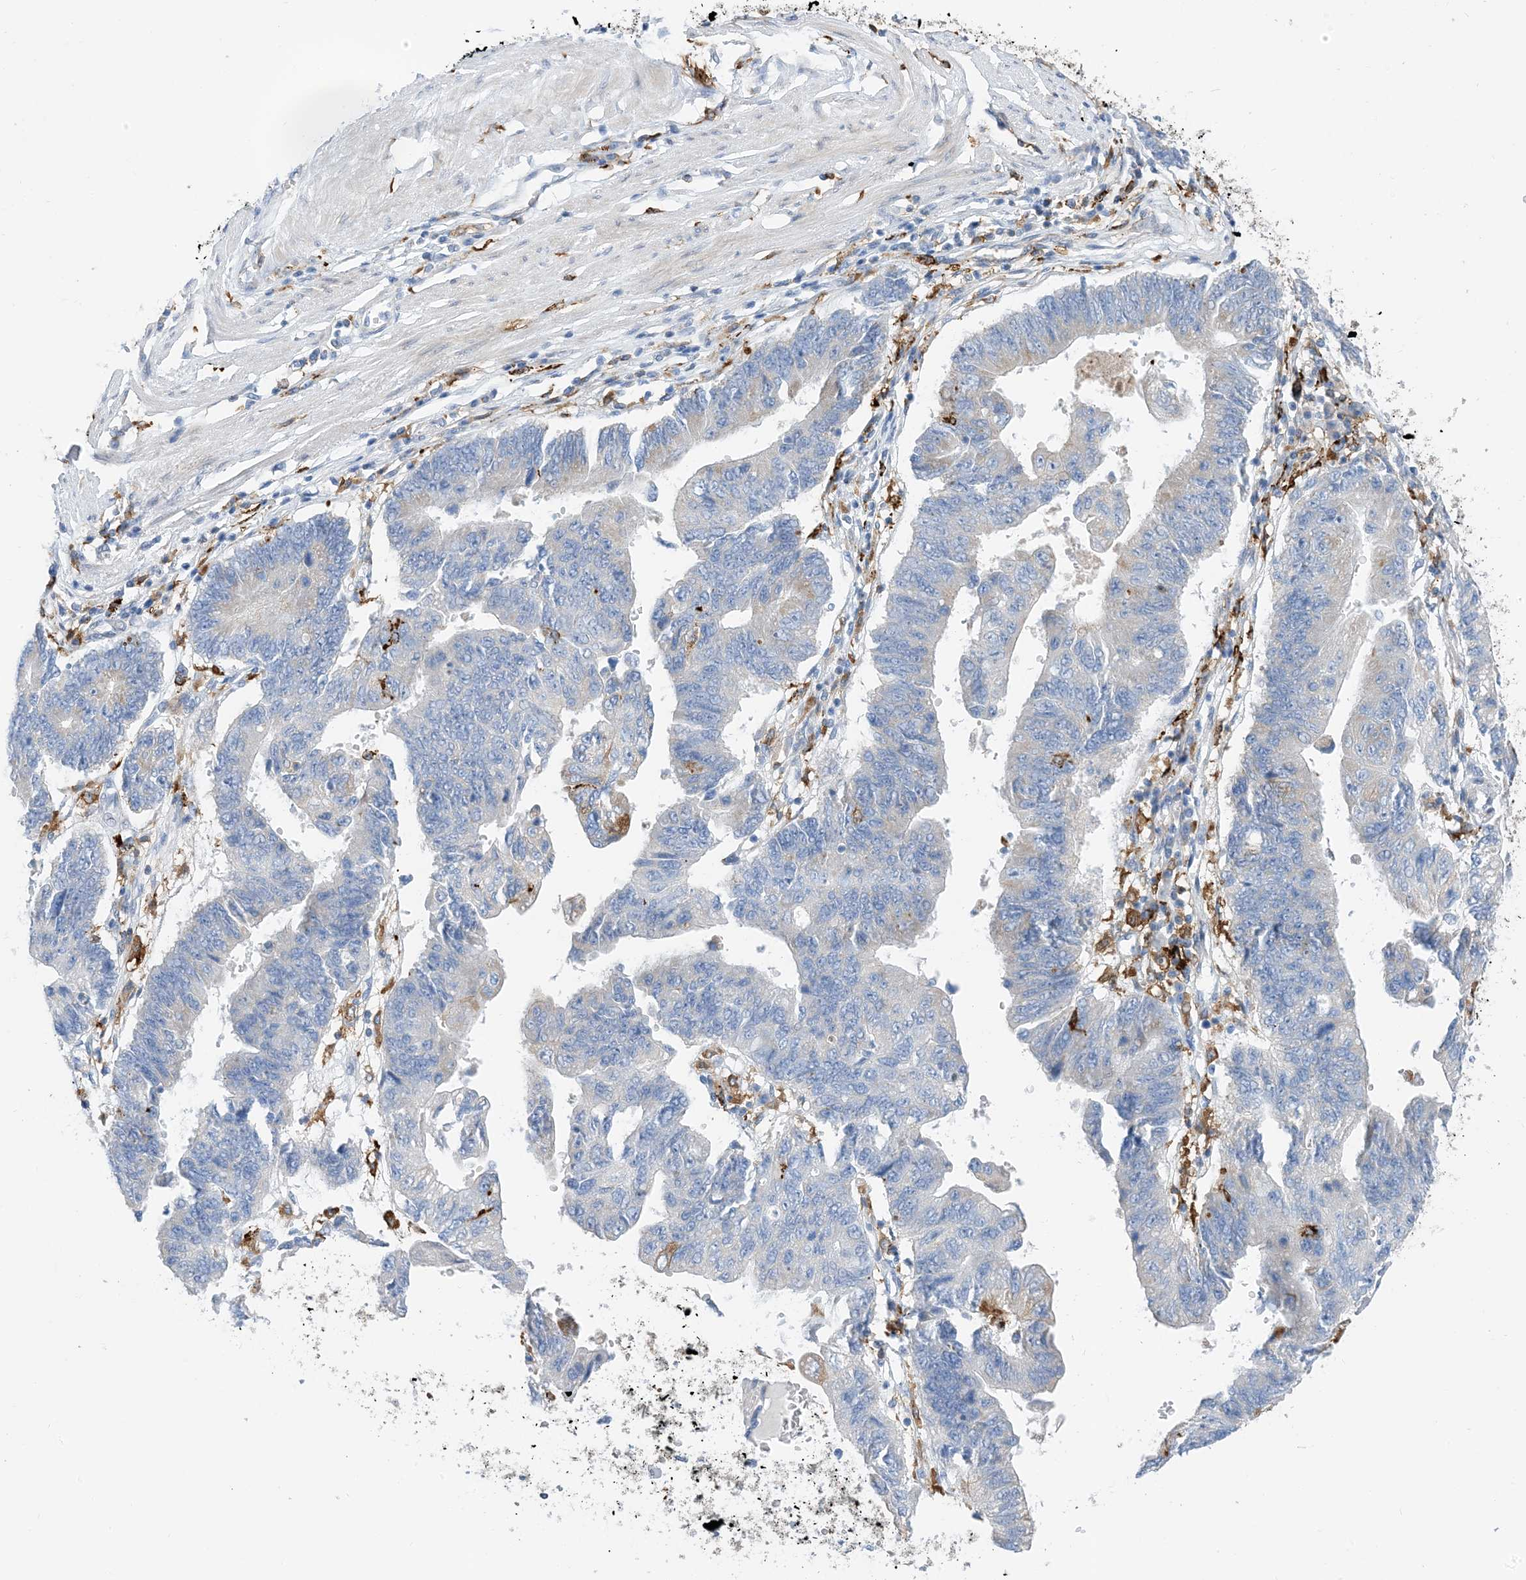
{"staining": {"intensity": "negative", "quantity": "none", "location": "none"}, "tissue": "stomach cancer", "cell_type": "Tumor cells", "image_type": "cancer", "snomed": [{"axis": "morphology", "description": "Adenocarcinoma, NOS"}, {"axis": "topography", "description": "Stomach"}], "caption": "Immunohistochemistry (IHC) of adenocarcinoma (stomach) demonstrates no staining in tumor cells. Brightfield microscopy of IHC stained with DAB (brown) and hematoxylin (blue), captured at high magnification.", "gene": "DPH3", "patient": {"sex": "male", "age": 59}}